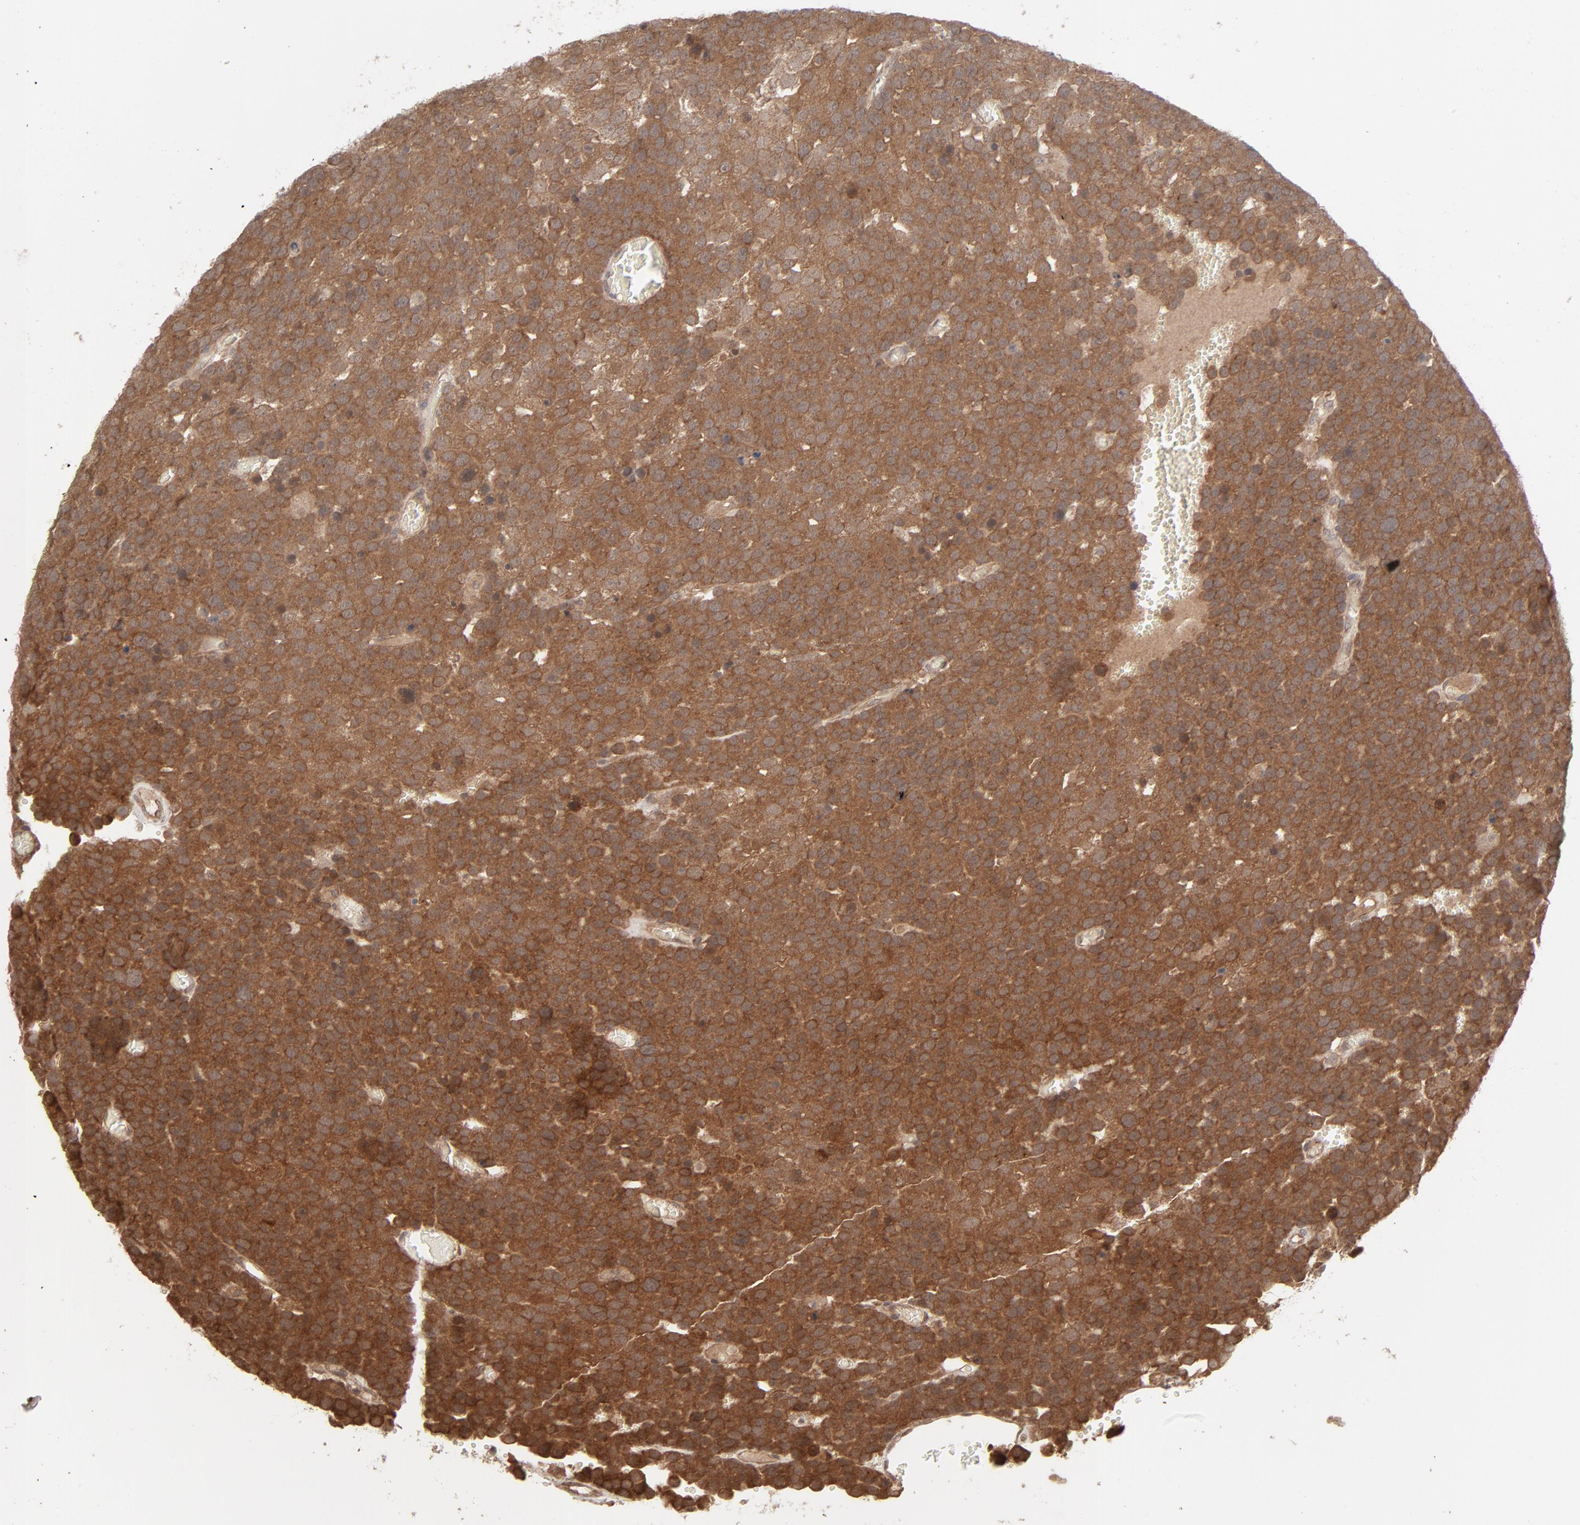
{"staining": {"intensity": "strong", "quantity": ">75%", "location": "cytoplasmic/membranous"}, "tissue": "testis cancer", "cell_type": "Tumor cells", "image_type": "cancer", "snomed": [{"axis": "morphology", "description": "Seminoma, NOS"}, {"axis": "topography", "description": "Testis"}], "caption": "Human testis seminoma stained with a protein marker exhibits strong staining in tumor cells.", "gene": "SCFD1", "patient": {"sex": "male", "age": 71}}